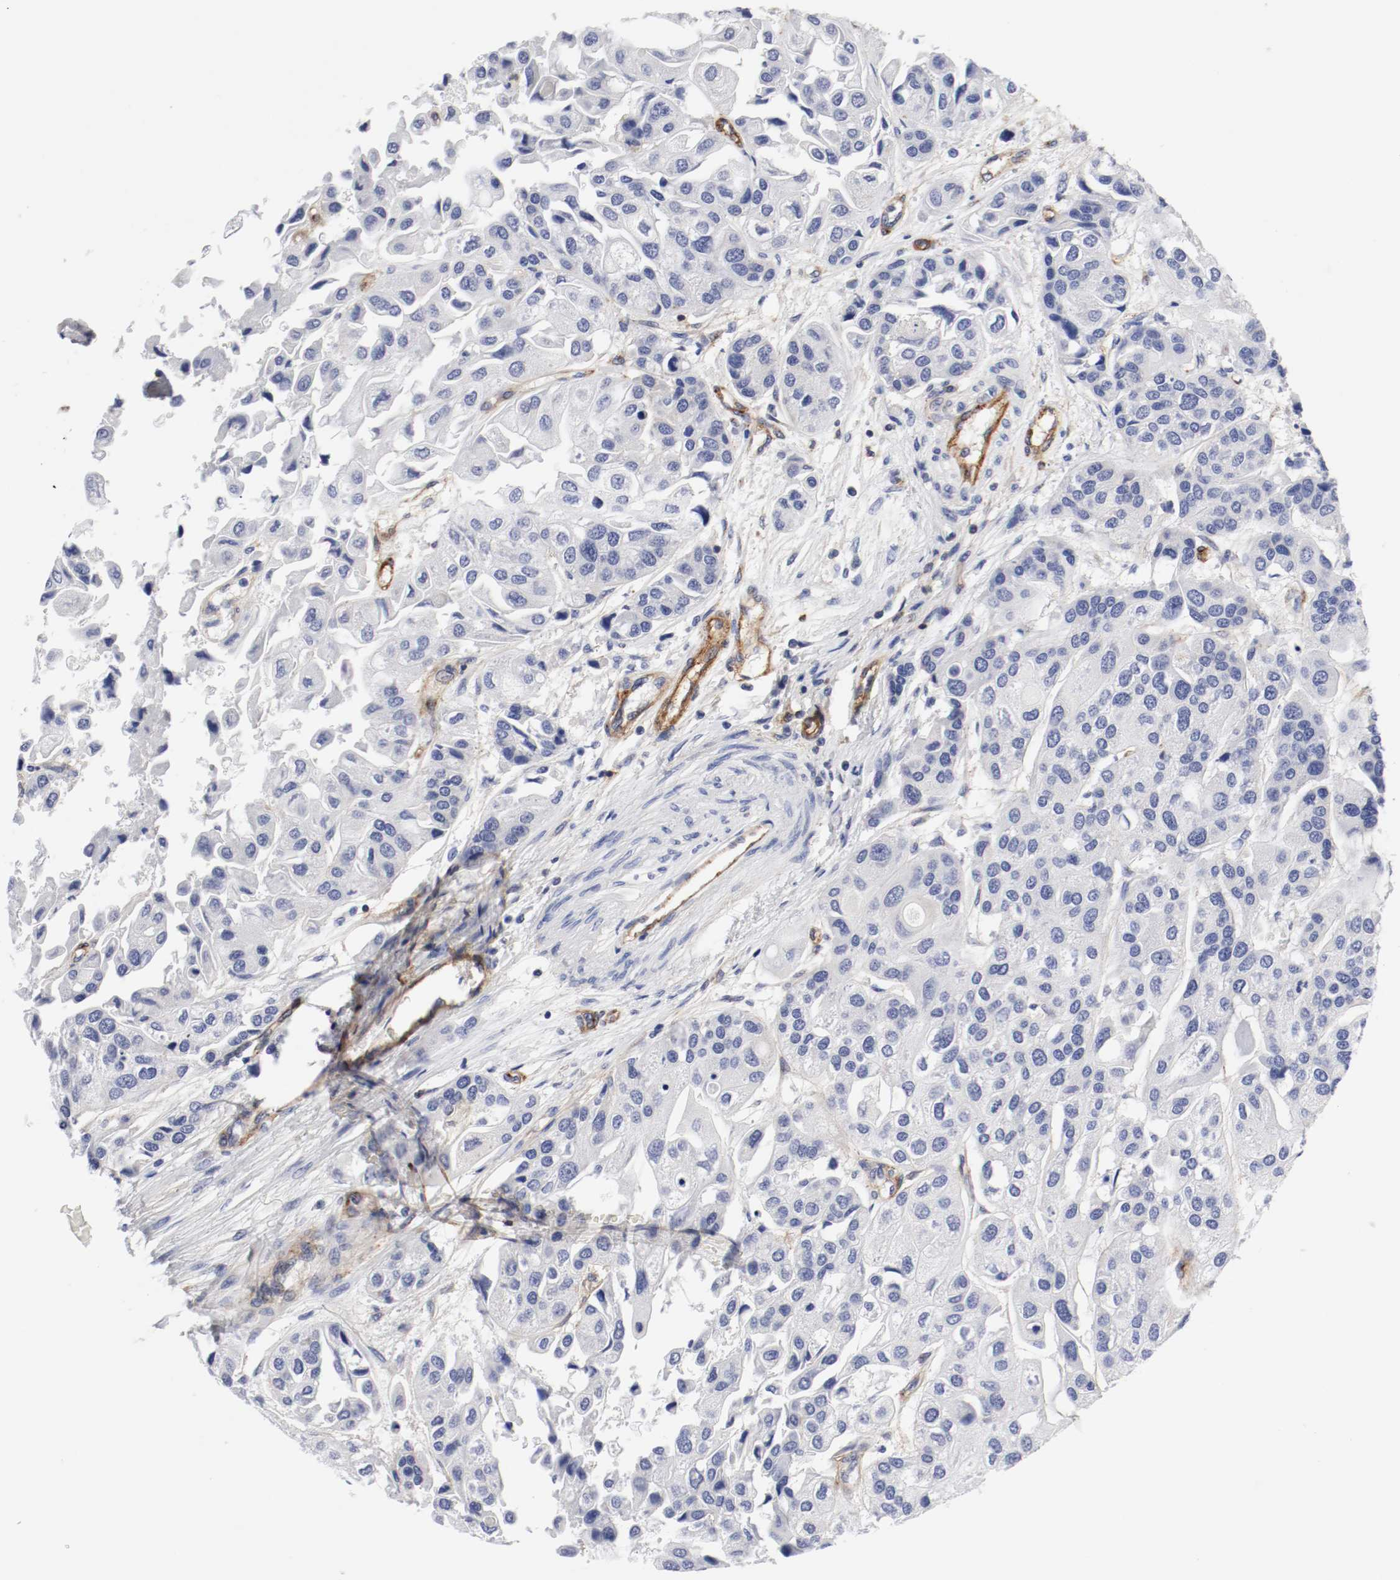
{"staining": {"intensity": "negative", "quantity": "none", "location": "none"}, "tissue": "urothelial cancer", "cell_type": "Tumor cells", "image_type": "cancer", "snomed": [{"axis": "morphology", "description": "Urothelial carcinoma, High grade"}, {"axis": "topography", "description": "Urinary bladder"}], "caption": "Urothelial cancer was stained to show a protein in brown. There is no significant expression in tumor cells.", "gene": "IFITM1", "patient": {"sex": "female", "age": 64}}